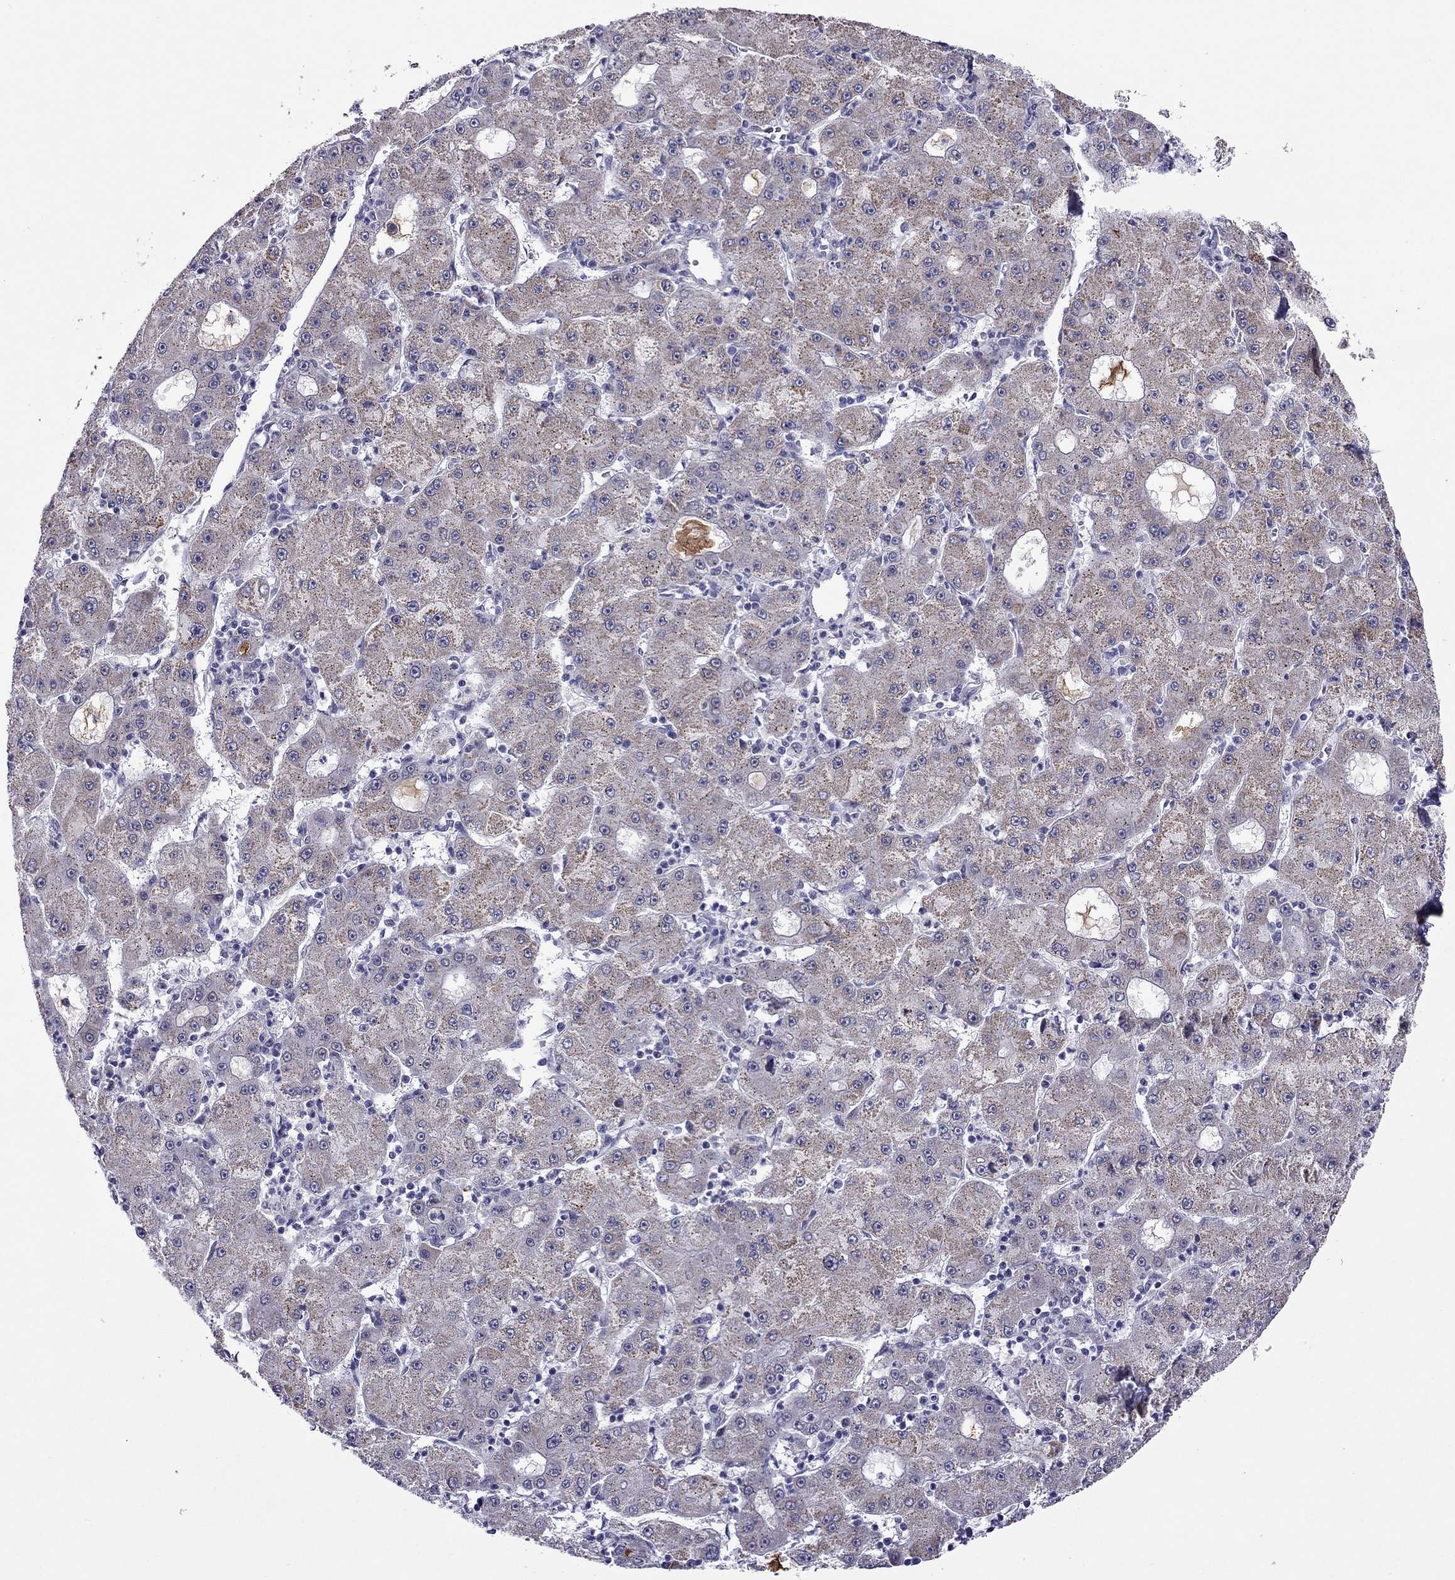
{"staining": {"intensity": "weak", "quantity": "25%-75%", "location": "cytoplasmic/membranous"}, "tissue": "liver cancer", "cell_type": "Tumor cells", "image_type": "cancer", "snomed": [{"axis": "morphology", "description": "Carcinoma, Hepatocellular, NOS"}, {"axis": "topography", "description": "Liver"}], "caption": "Immunohistochemical staining of hepatocellular carcinoma (liver) demonstrates low levels of weak cytoplasmic/membranous protein staining in about 25%-75% of tumor cells. (brown staining indicates protein expression, while blue staining denotes nuclei).", "gene": "MYBPH", "patient": {"sex": "male", "age": 73}}